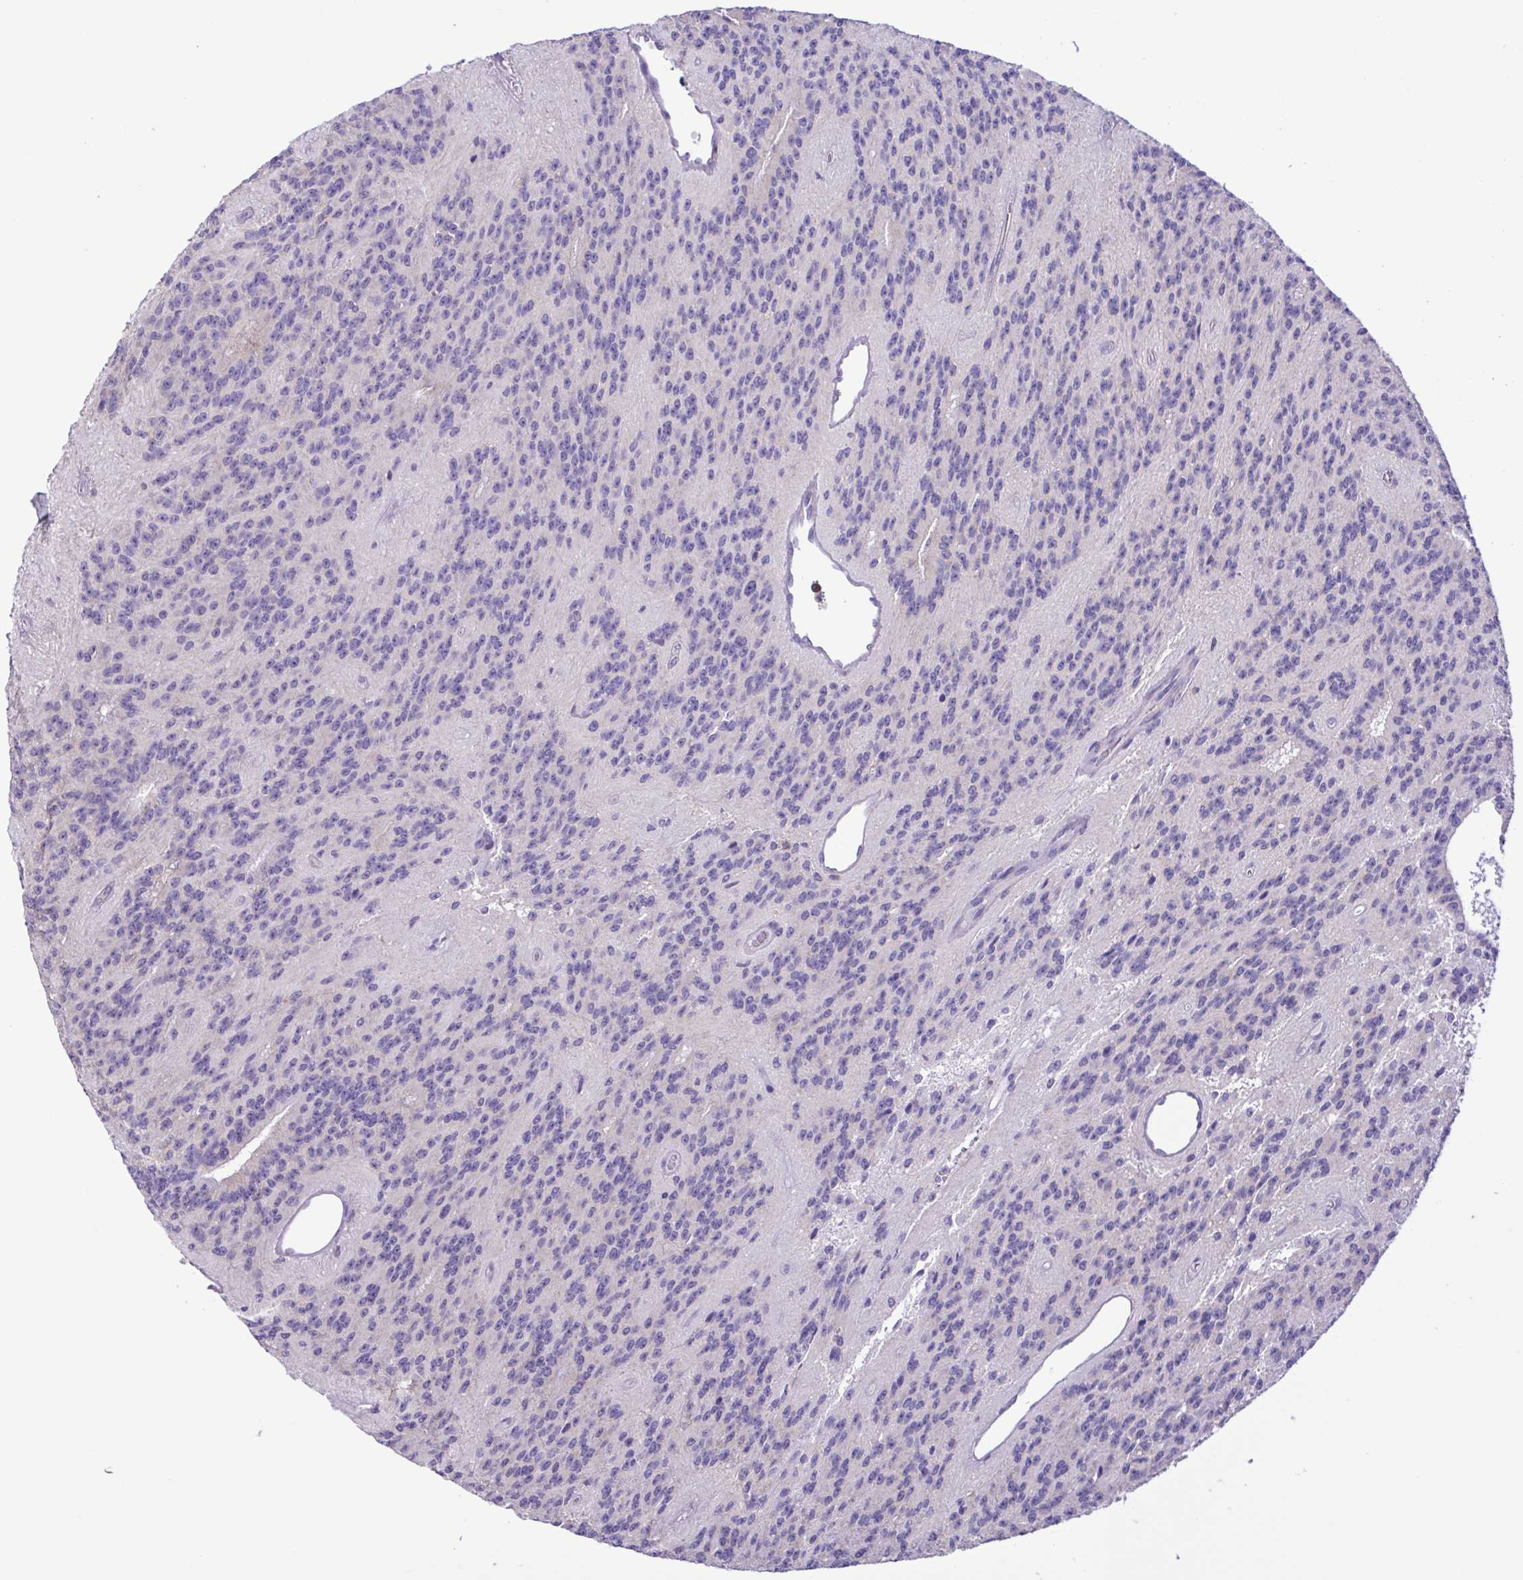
{"staining": {"intensity": "negative", "quantity": "none", "location": "none"}, "tissue": "glioma", "cell_type": "Tumor cells", "image_type": "cancer", "snomed": [{"axis": "morphology", "description": "Glioma, malignant, Low grade"}, {"axis": "topography", "description": "Brain"}], "caption": "Immunohistochemical staining of human glioma exhibits no significant staining in tumor cells.", "gene": "CYP17A1", "patient": {"sex": "male", "age": 31}}